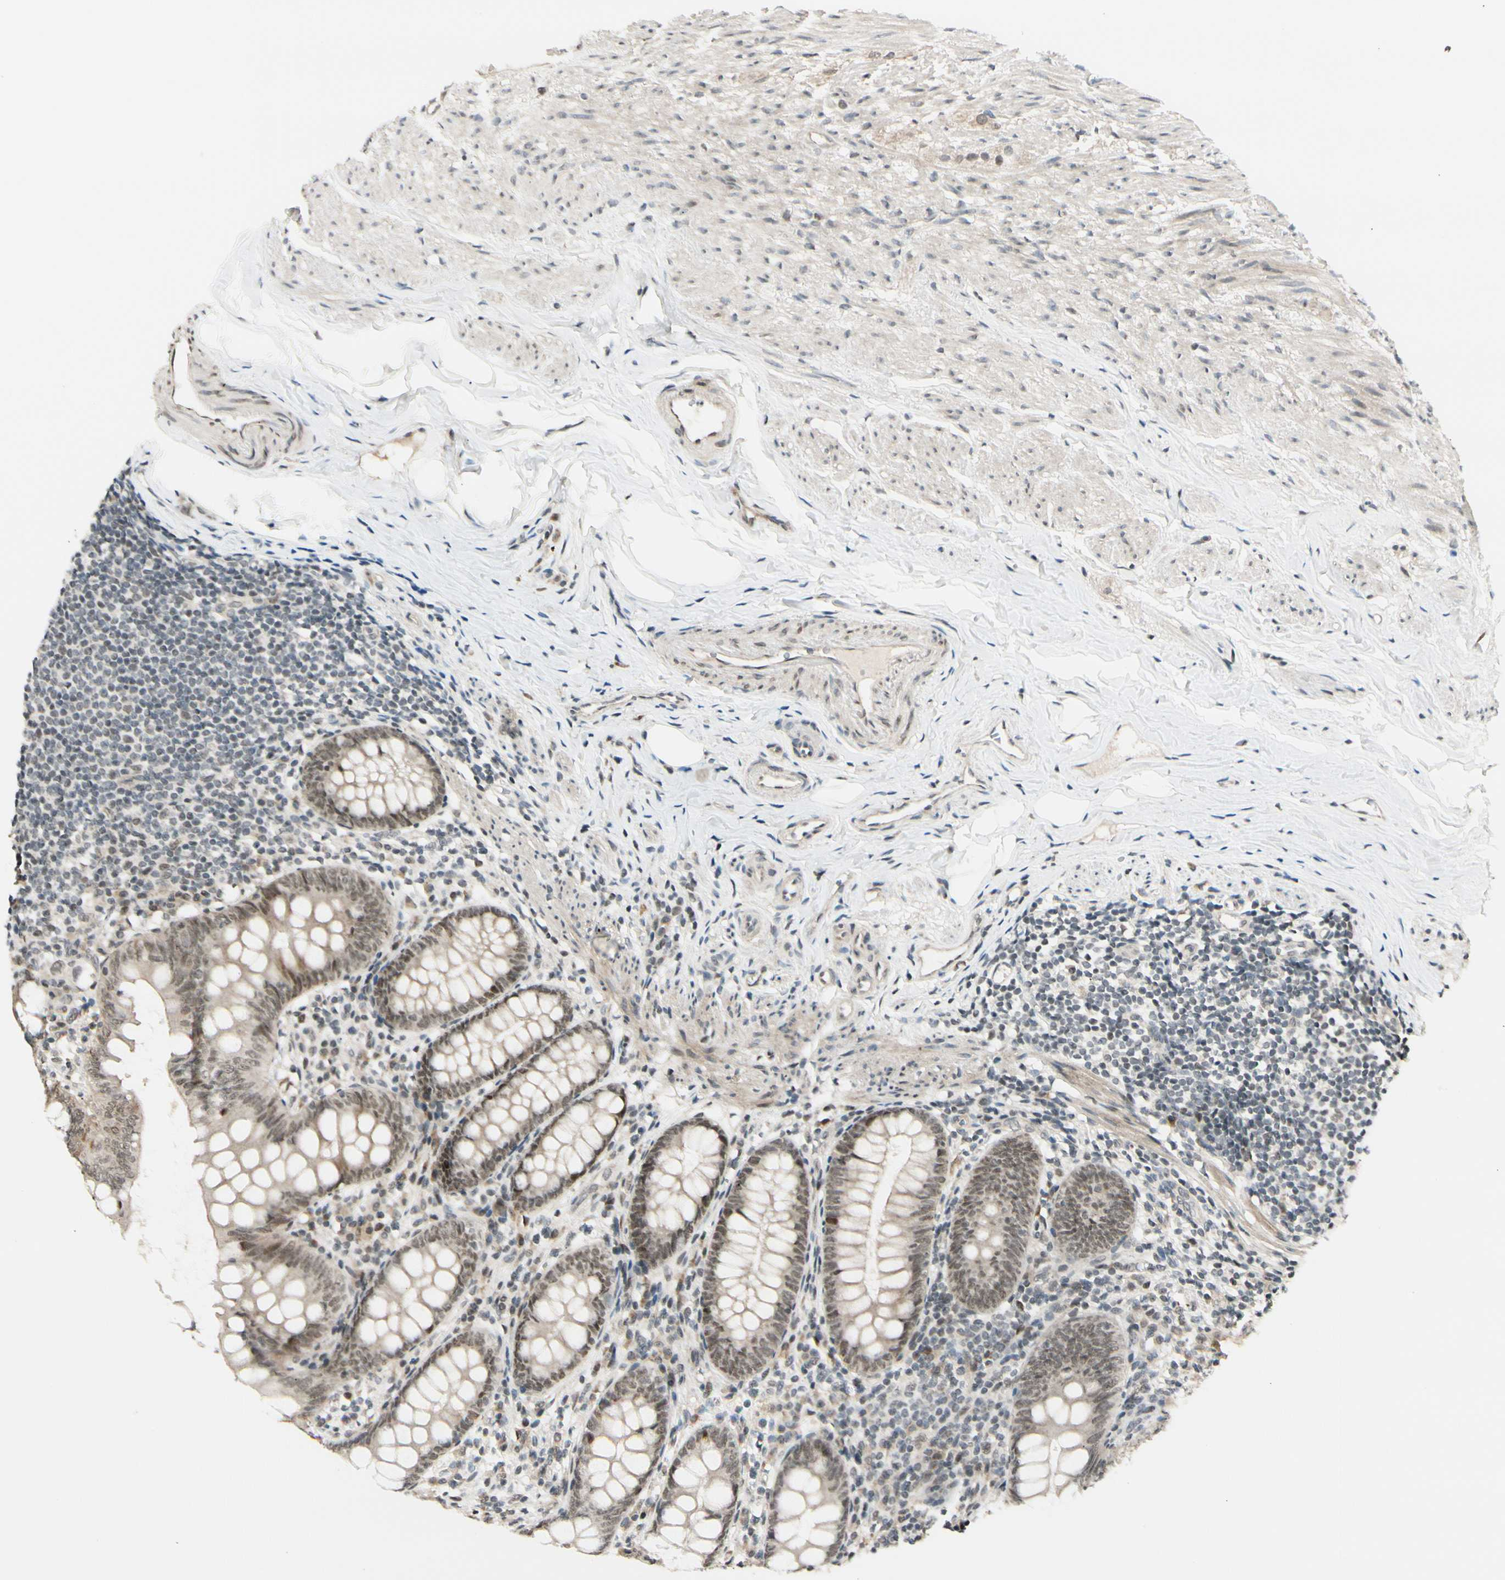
{"staining": {"intensity": "moderate", "quantity": ">75%", "location": "cytoplasmic/membranous"}, "tissue": "appendix", "cell_type": "Glandular cells", "image_type": "normal", "snomed": [{"axis": "morphology", "description": "Normal tissue, NOS"}, {"axis": "topography", "description": "Appendix"}], "caption": "Immunohistochemistry staining of normal appendix, which shows medium levels of moderate cytoplasmic/membranous staining in approximately >75% of glandular cells indicating moderate cytoplasmic/membranous protein staining. The staining was performed using DAB (brown) for protein detection and nuclei were counterstained in hematoxylin (blue).", "gene": "BRMS1", "patient": {"sex": "female", "age": 77}}